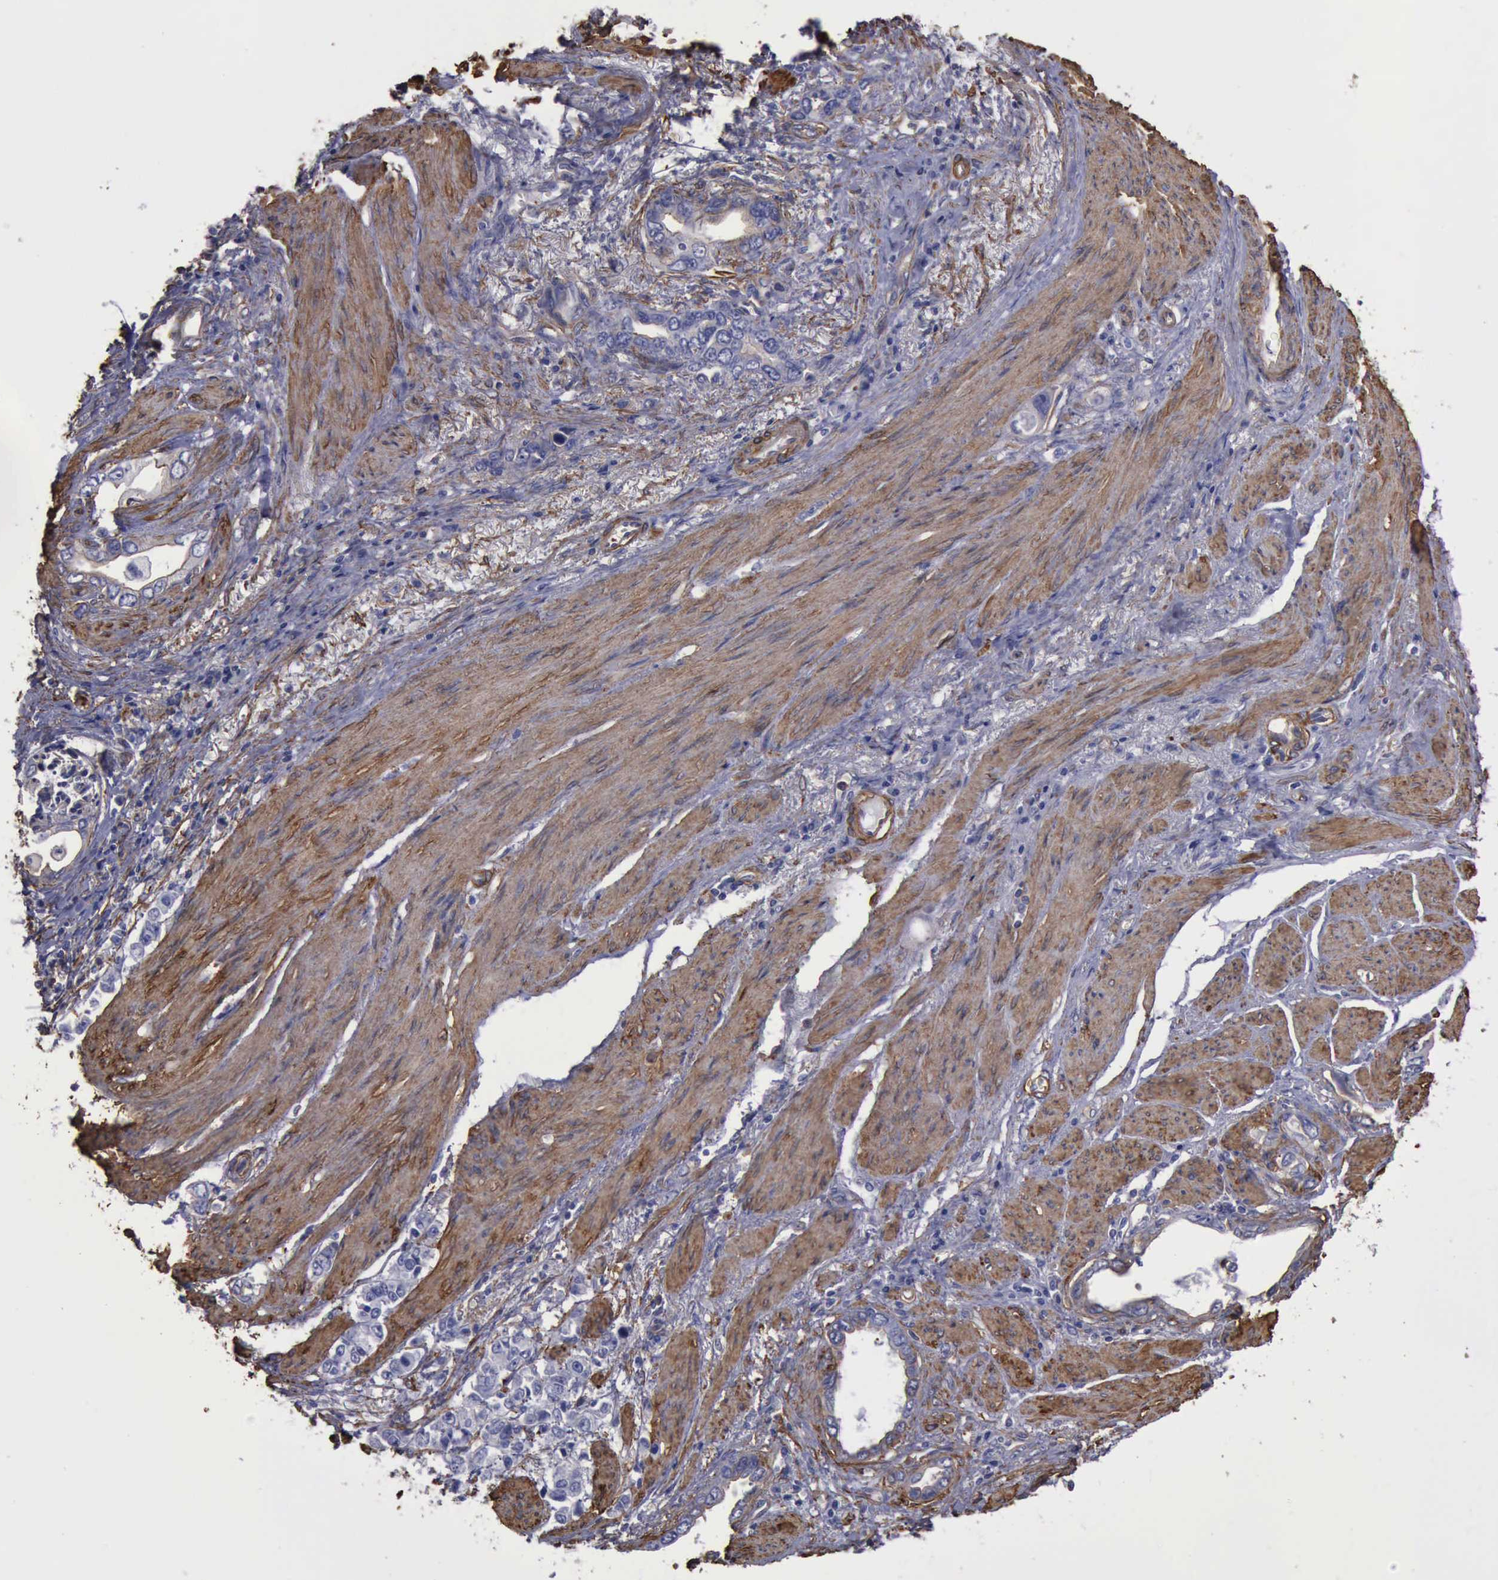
{"staining": {"intensity": "negative", "quantity": "none", "location": "none"}, "tissue": "stomach cancer", "cell_type": "Tumor cells", "image_type": "cancer", "snomed": [{"axis": "morphology", "description": "Adenocarcinoma, NOS"}, {"axis": "topography", "description": "Stomach"}], "caption": "Tumor cells show no significant staining in stomach adenocarcinoma.", "gene": "FLNA", "patient": {"sex": "male", "age": 78}}